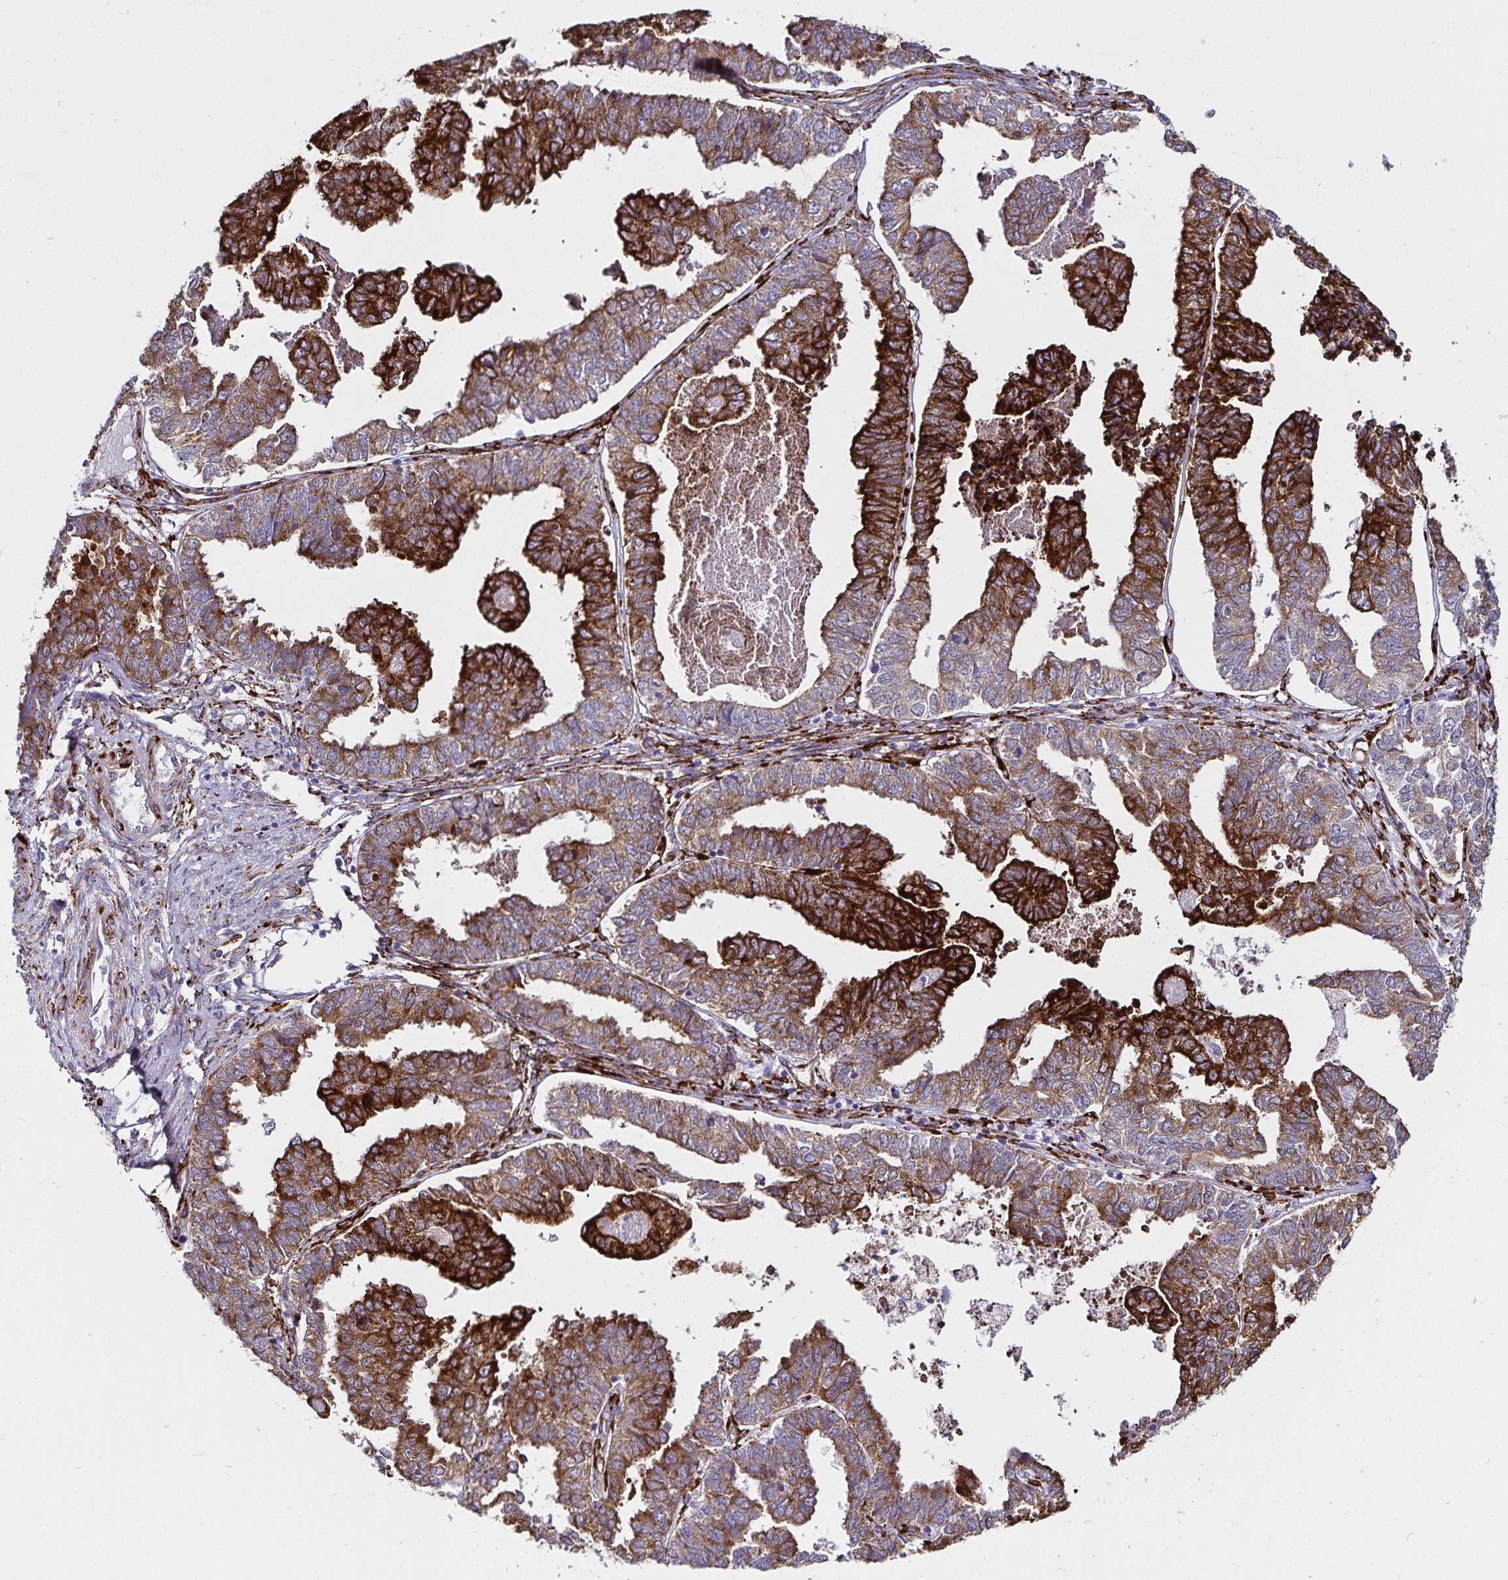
{"staining": {"intensity": "strong", "quantity": ">75%", "location": "cytoplasmic/membranous"}, "tissue": "endometrial cancer", "cell_type": "Tumor cells", "image_type": "cancer", "snomed": [{"axis": "morphology", "description": "Adenocarcinoma, NOS"}, {"axis": "topography", "description": "Endometrium"}], "caption": "Protein positivity by immunohistochemistry demonstrates strong cytoplasmic/membranous staining in about >75% of tumor cells in endometrial cancer (adenocarcinoma). (DAB IHC, brown staining for protein, blue staining for nuclei).", "gene": "P4HA2", "patient": {"sex": "female", "age": 73}}